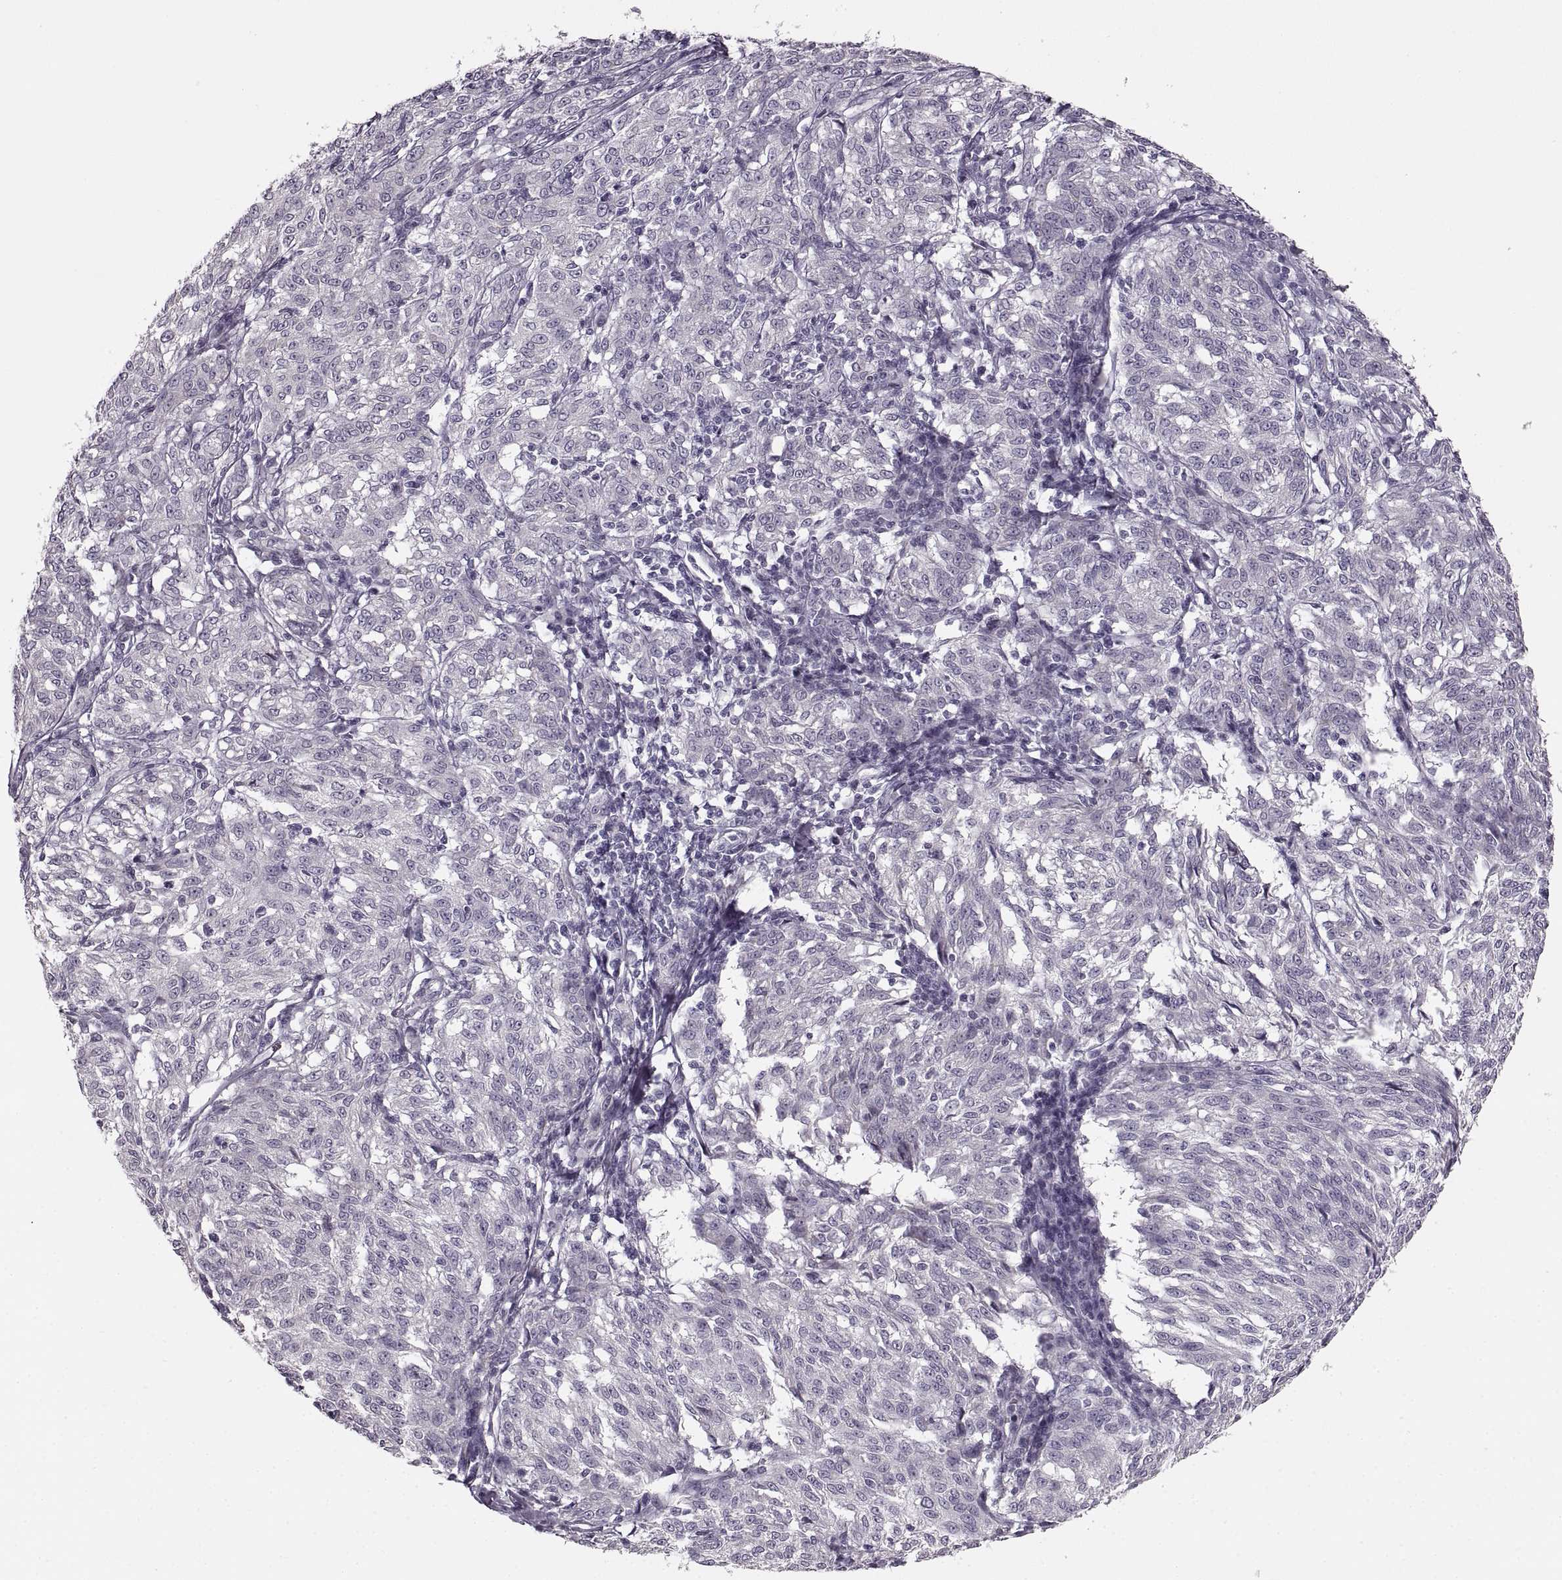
{"staining": {"intensity": "negative", "quantity": "none", "location": "none"}, "tissue": "melanoma", "cell_type": "Tumor cells", "image_type": "cancer", "snomed": [{"axis": "morphology", "description": "Malignant melanoma, NOS"}, {"axis": "topography", "description": "Skin"}], "caption": "The photomicrograph reveals no significant staining in tumor cells of melanoma.", "gene": "CNTN1", "patient": {"sex": "female", "age": 72}}